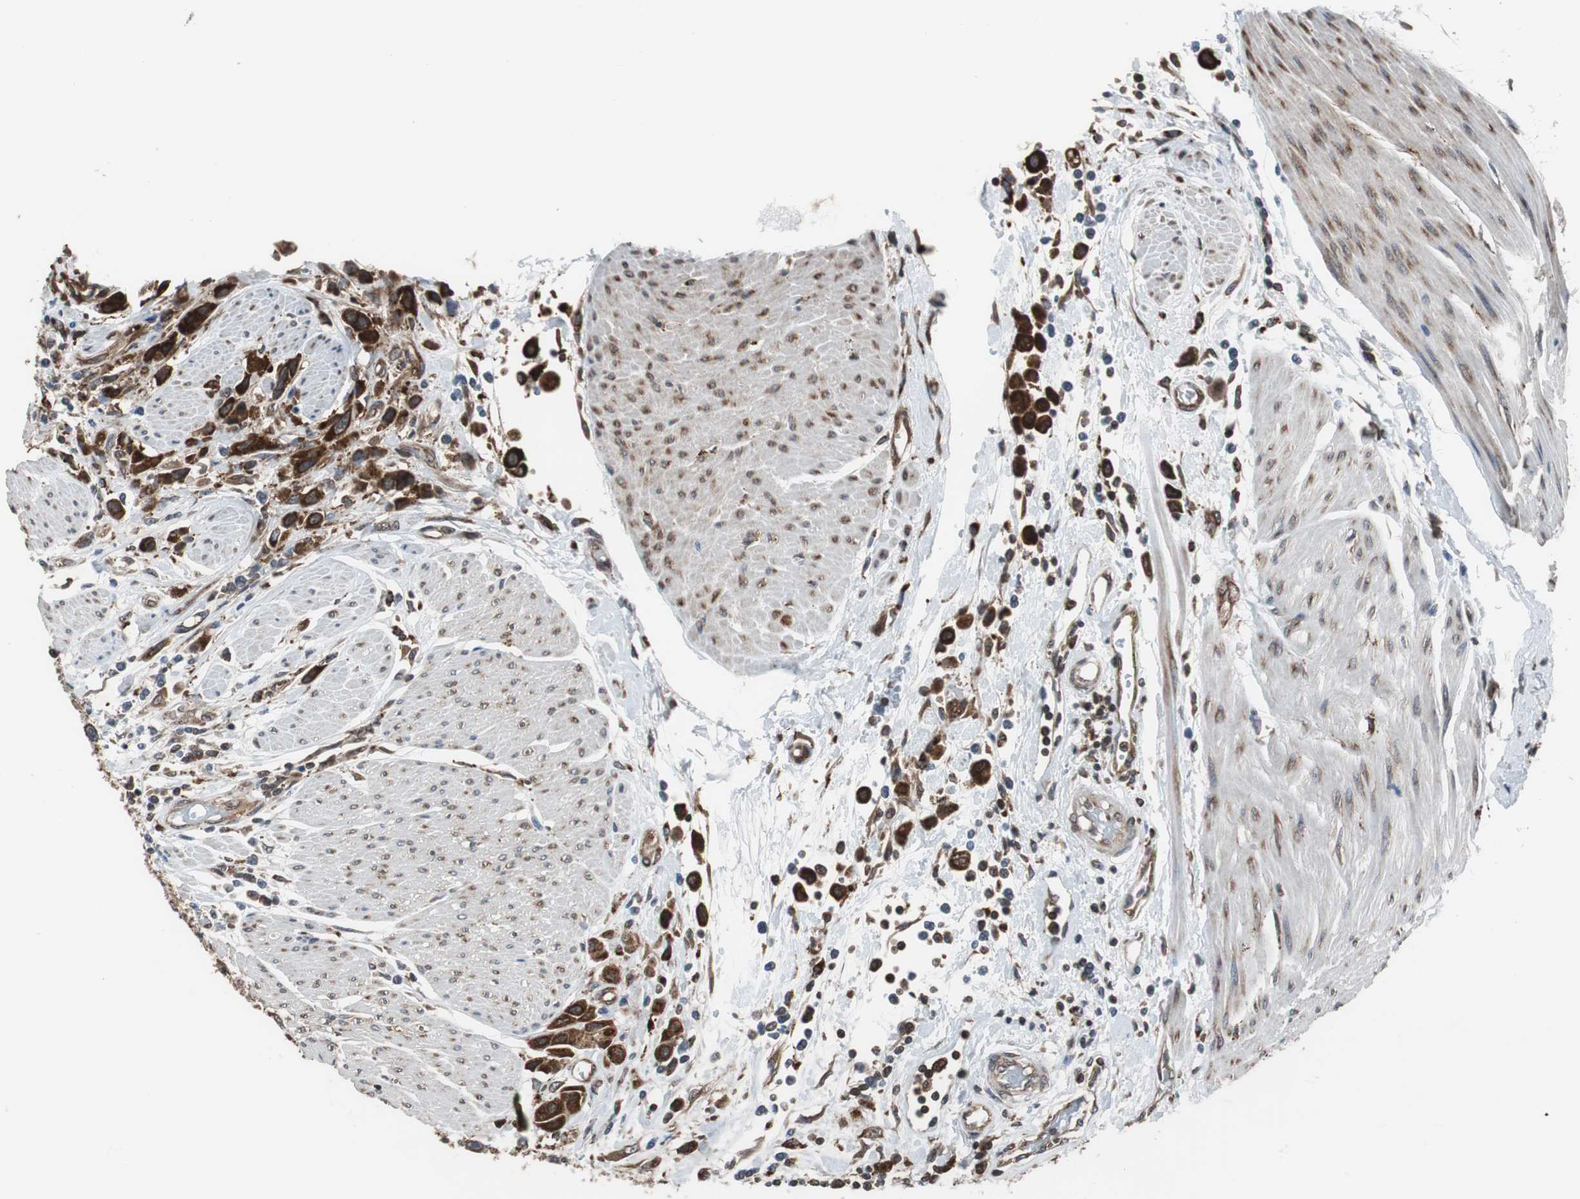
{"staining": {"intensity": "strong", "quantity": ">75%", "location": "cytoplasmic/membranous"}, "tissue": "urothelial cancer", "cell_type": "Tumor cells", "image_type": "cancer", "snomed": [{"axis": "morphology", "description": "Urothelial carcinoma, High grade"}, {"axis": "topography", "description": "Urinary bladder"}], "caption": "Approximately >75% of tumor cells in human urothelial carcinoma (high-grade) show strong cytoplasmic/membranous protein expression as visualized by brown immunohistochemical staining.", "gene": "USP10", "patient": {"sex": "male", "age": 50}}